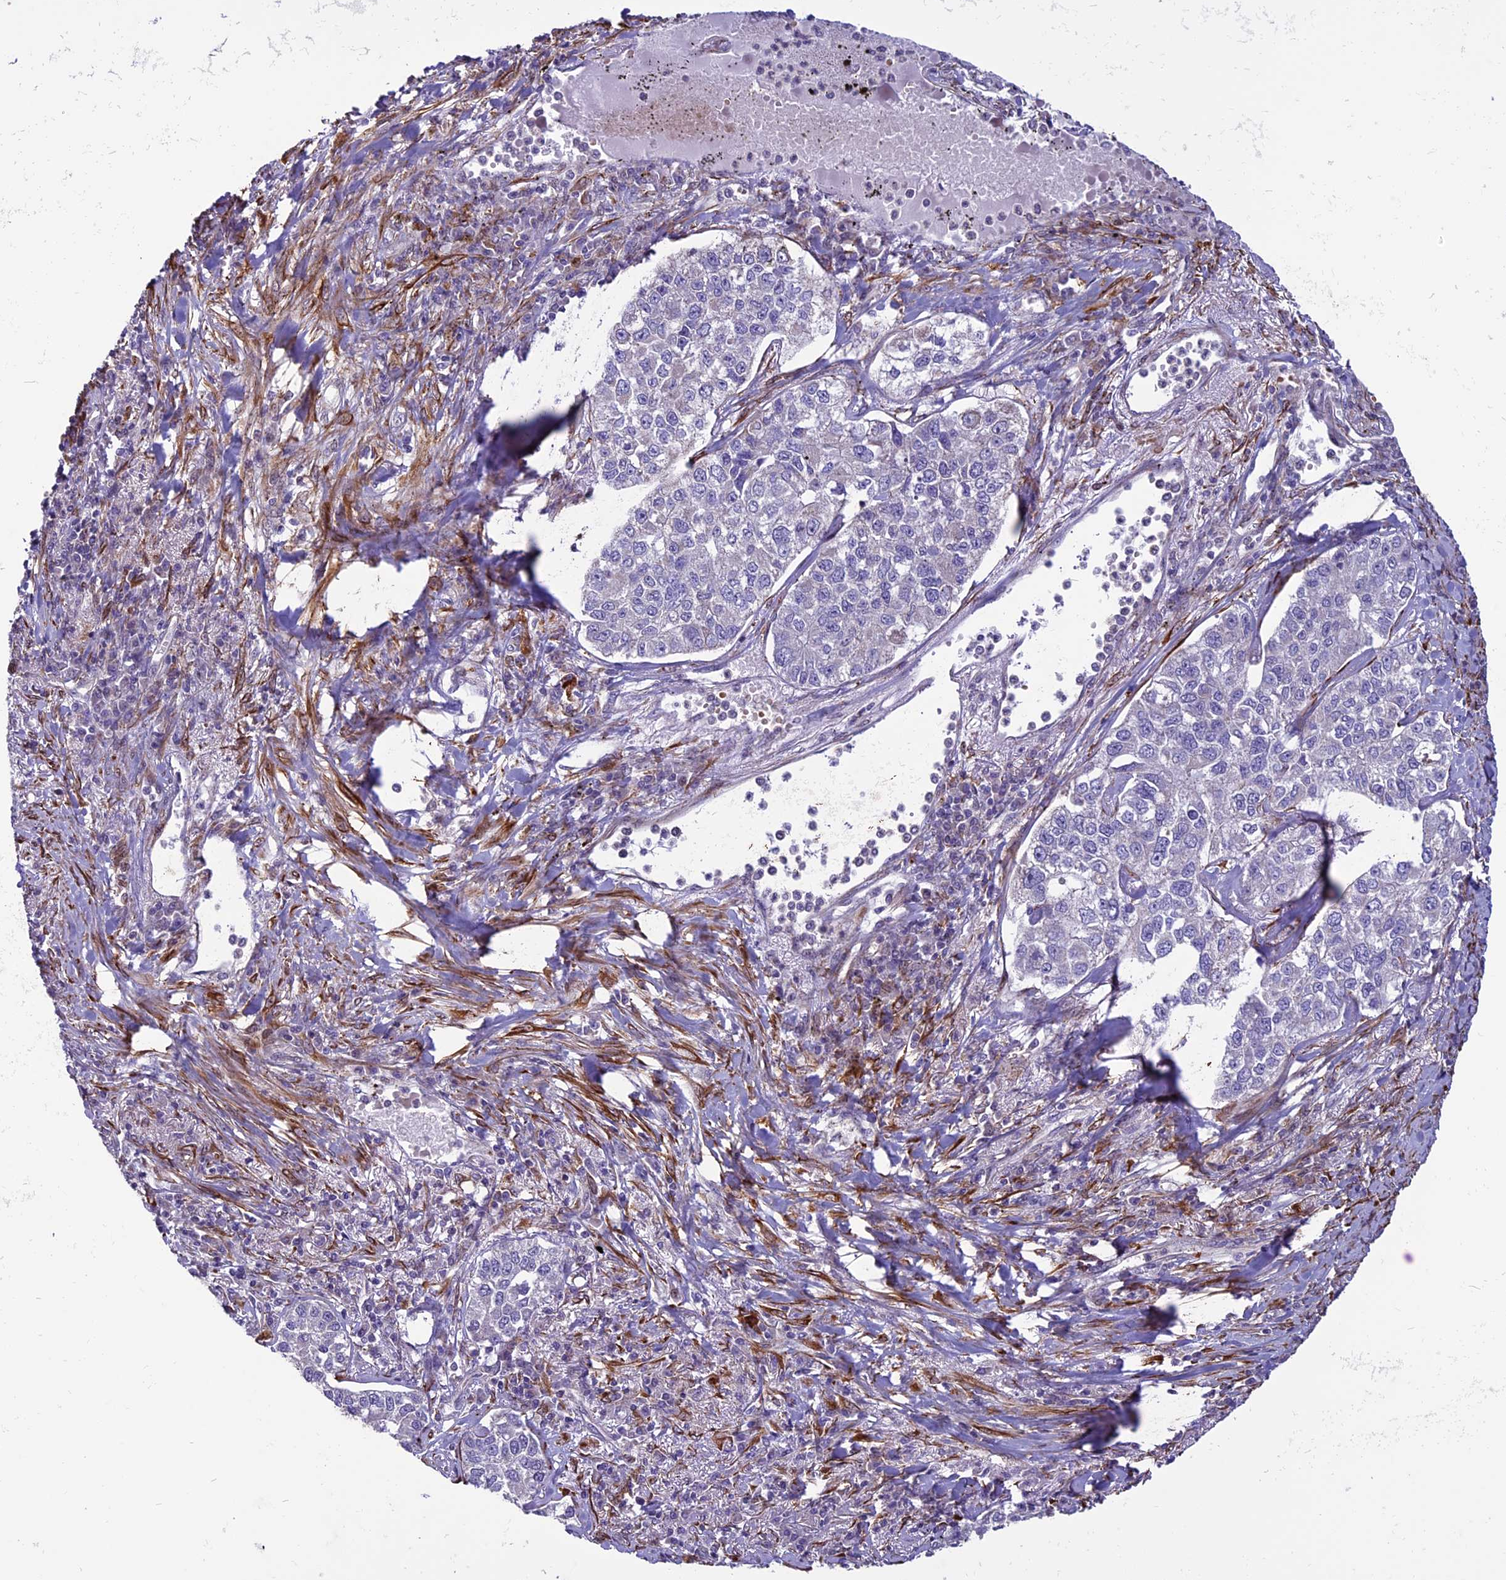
{"staining": {"intensity": "negative", "quantity": "none", "location": "none"}, "tissue": "lung cancer", "cell_type": "Tumor cells", "image_type": "cancer", "snomed": [{"axis": "morphology", "description": "Adenocarcinoma, NOS"}, {"axis": "topography", "description": "Lung"}], "caption": "Photomicrograph shows no significant protein positivity in tumor cells of adenocarcinoma (lung).", "gene": "MIEF2", "patient": {"sex": "male", "age": 49}}